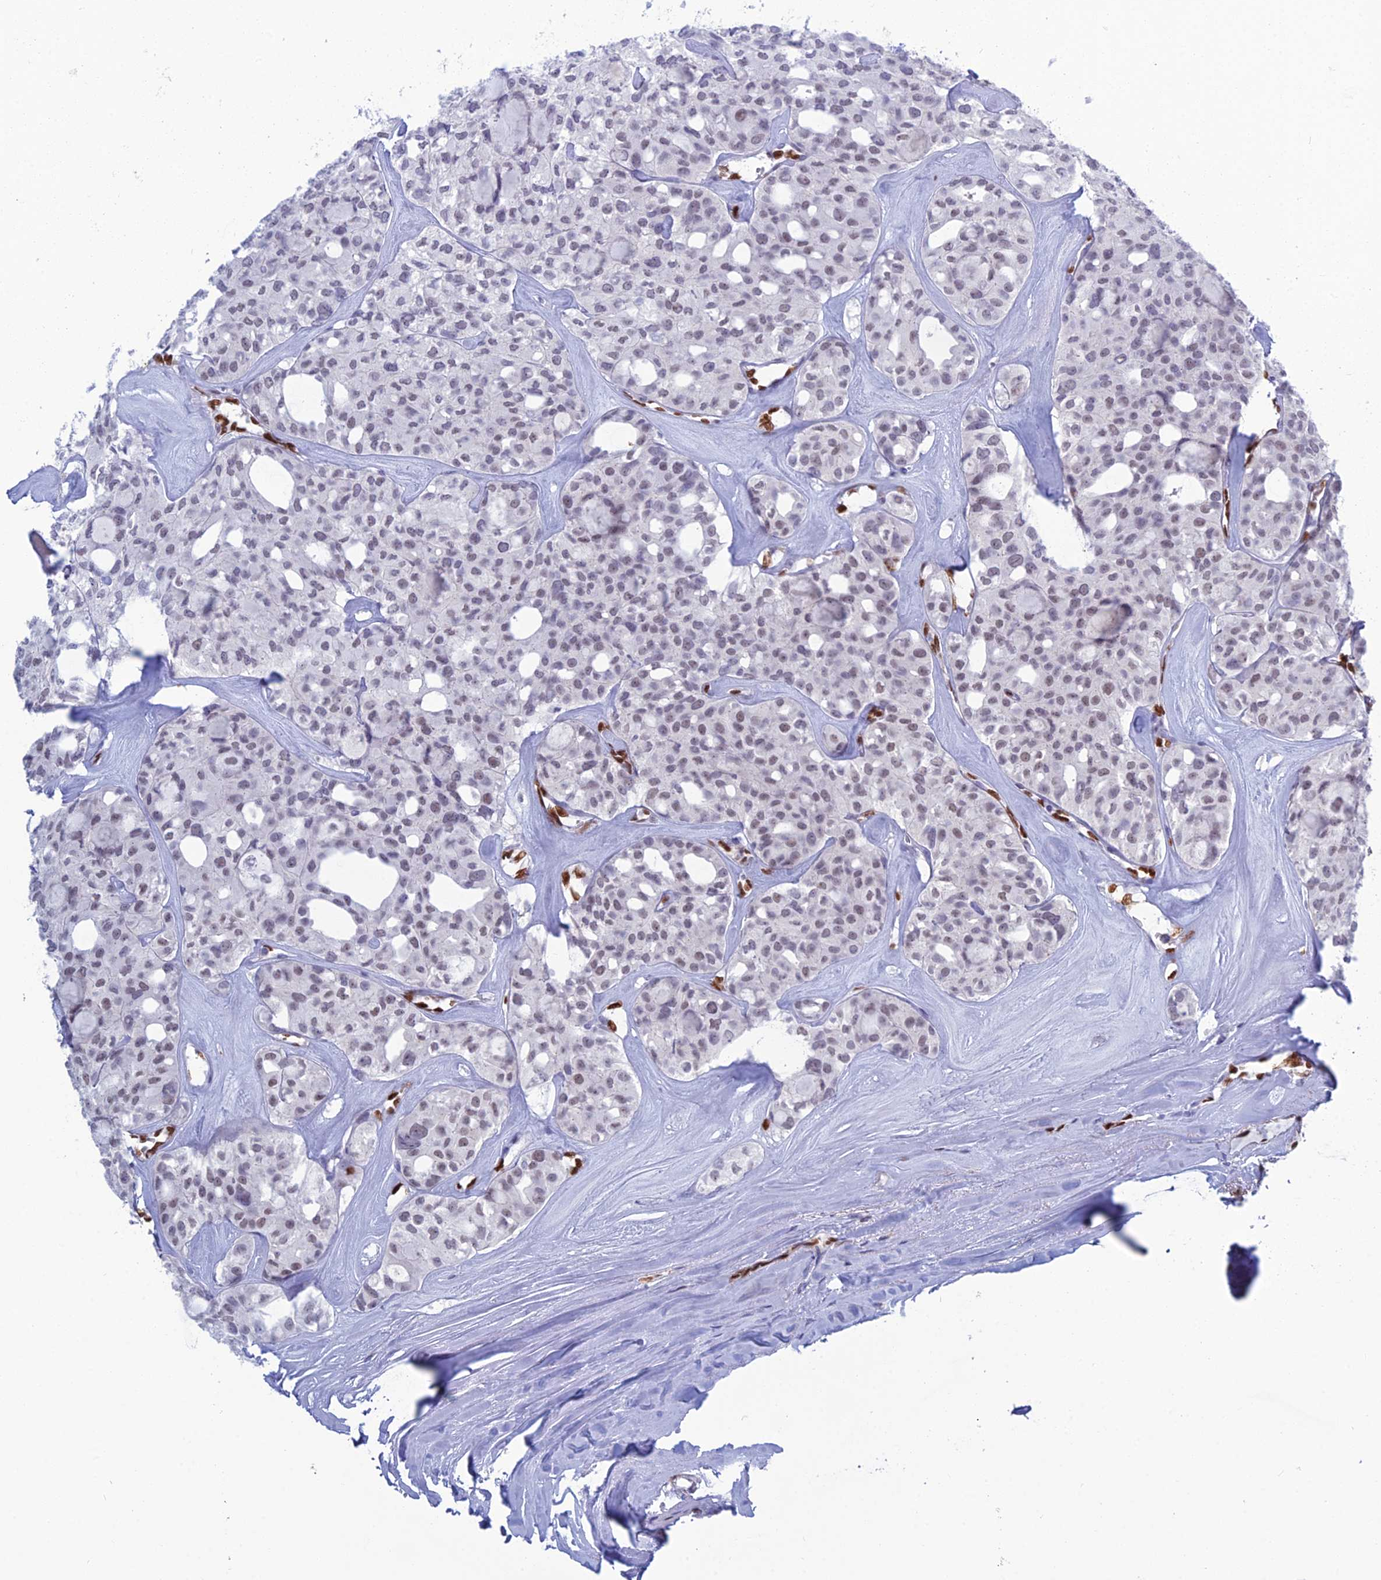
{"staining": {"intensity": "weak", "quantity": "<25%", "location": "nuclear"}, "tissue": "thyroid cancer", "cell_type": "Tumor cells", "image_type": "cancer", "snomed": [{"axis": "morphology", "description": "Follicular adenoma carcinoma, NOS"}, {"axis": "topography", "description": "Thyroid gland"}], "caption": "There is no significant positivity in tumor cells of follicular adenoma carcinoma (thyroid).", "gene": "NOL4L", "patient": {"sex": "male", "age": 75}}